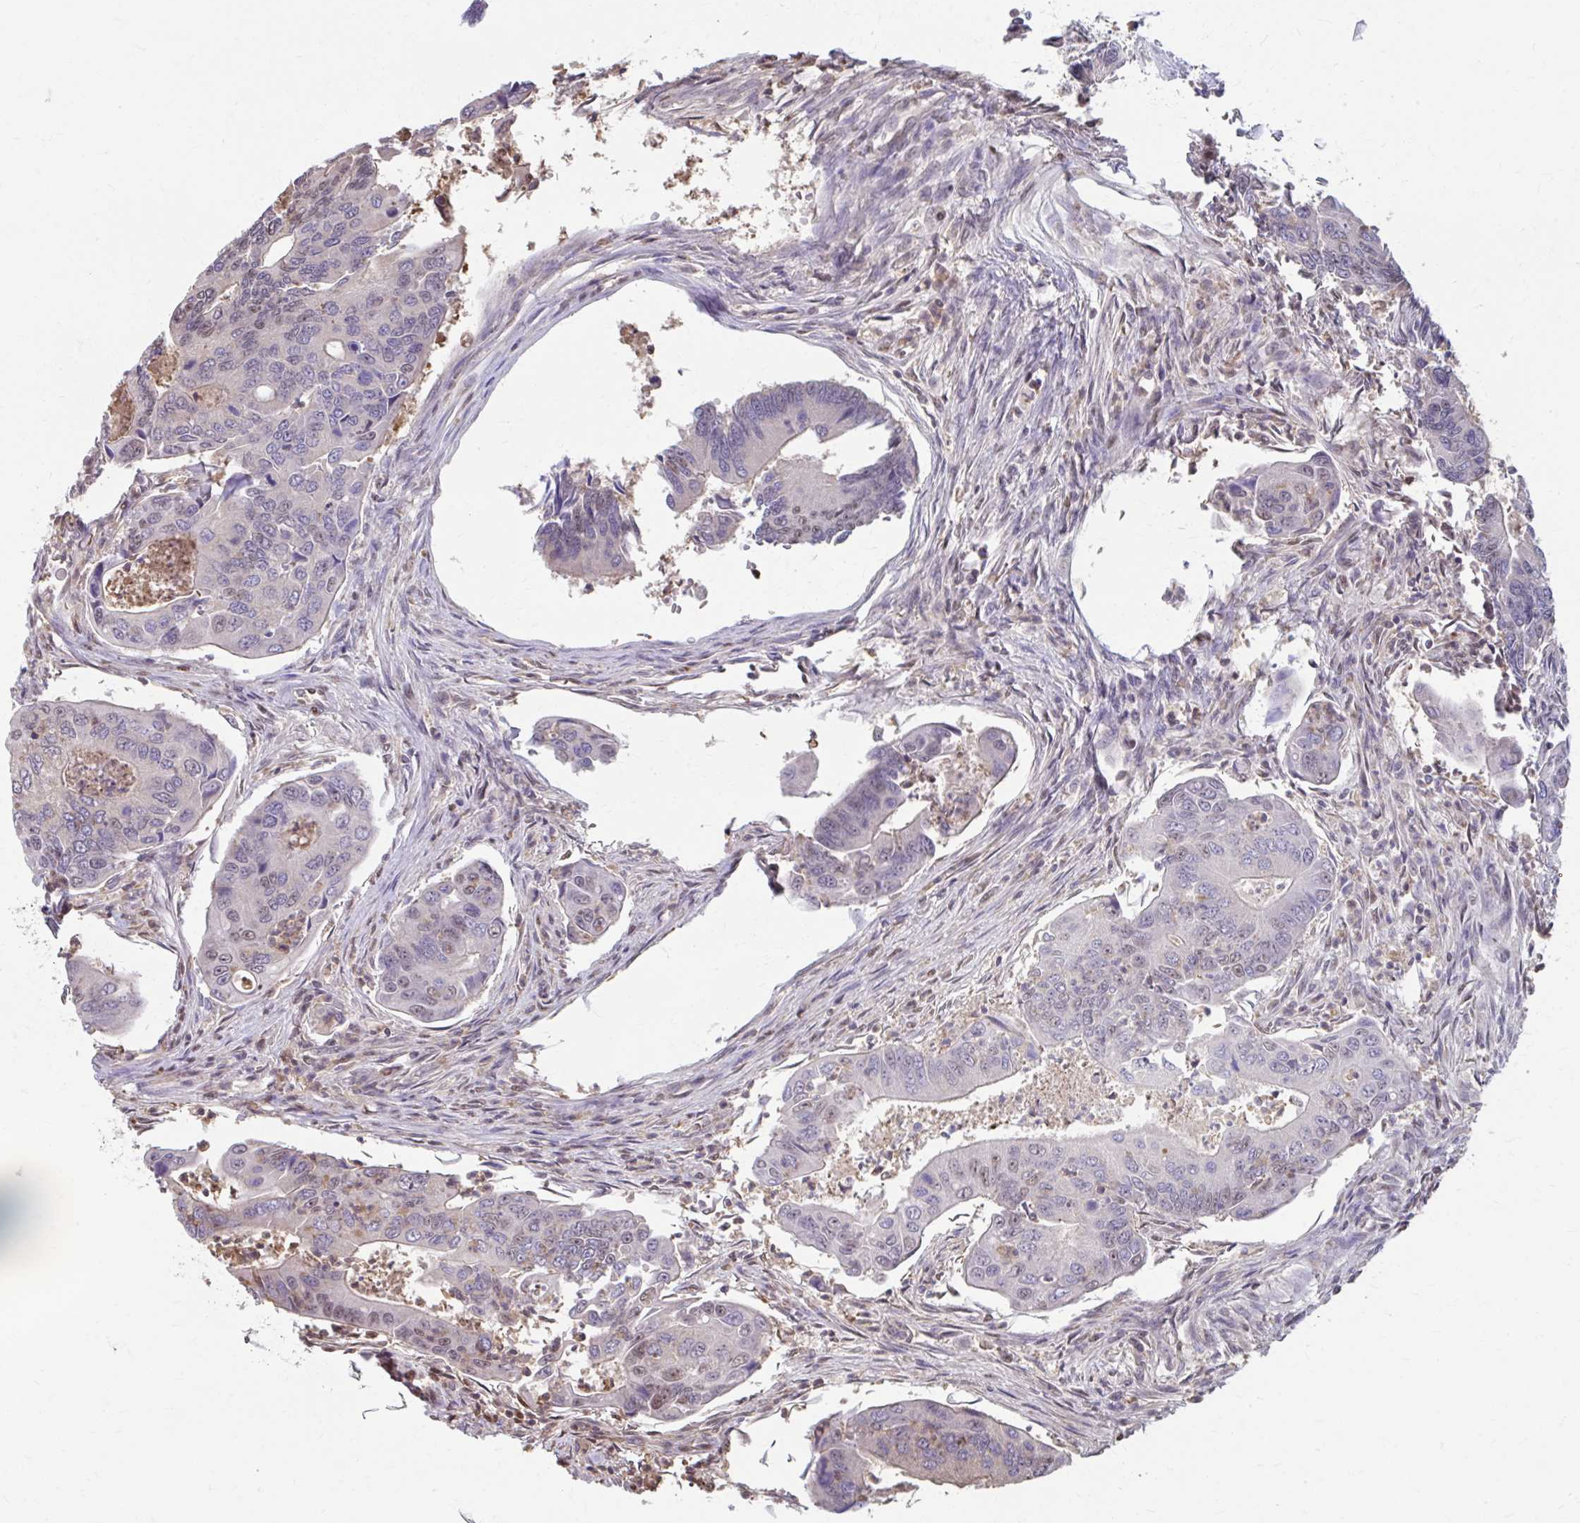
{"staining": {"intensity": "moderate", "quantity": "<25%", "location": "nuclear"}, "tissue": "colorectal cancer", "cell_type": "Tumor cells", "image_type": "cancer", "snomed": [{"axis": "morphology", "description": "Adenocarcinoma, NOS"}, {"axis": "topography", "description": "Colon"}], "caption": "Human adenocarcinoma (colorectal) stained for a protein (brown) shows moderate nuclear positive positivity in about <25% of tumor cells.", "gene": "ING4", "patient": {"sex": "female", "age": 67}}